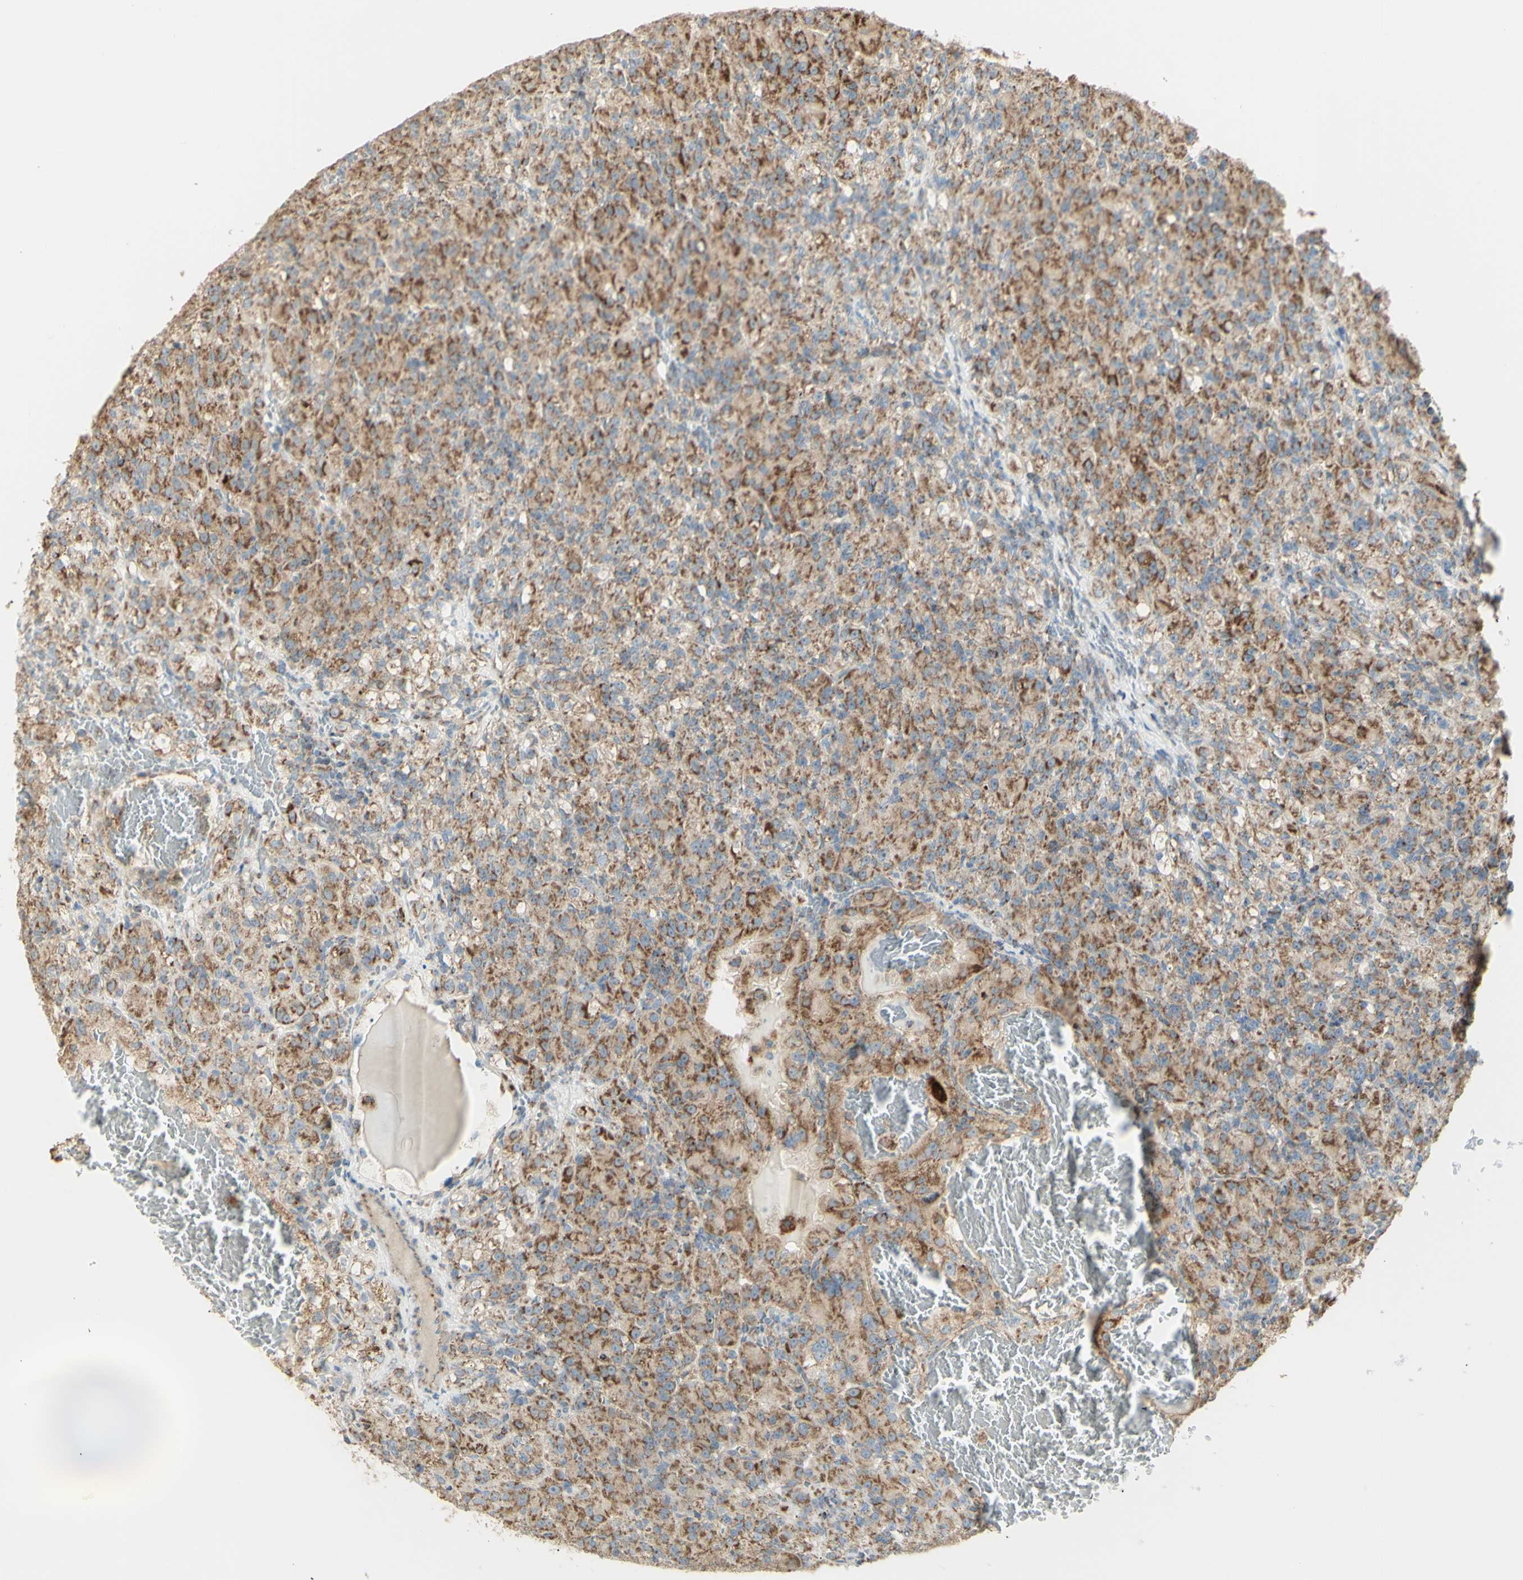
{"staining": {"intensity": "moderate", "quantity": ">75%", "location": "cytoplasmic/membranous"}, "tissue": "renal cancer", "cell_type": "Tumor cells", "image_type": "cancer", "snomed": [{"axis": "morphology", "description": "Adenocarcinoma, NOS"}, {"axis": "topography", "description": "Kidney"}], "caption": "Immunohistochemical staining of adenocarcinoma (renal) reveals medium levels of moderate cytoplasmic/membranous positivity in approximately >75% of tumor cells.", "gene": "LETM1", "patient": {"sex": "male", "age": 61}}